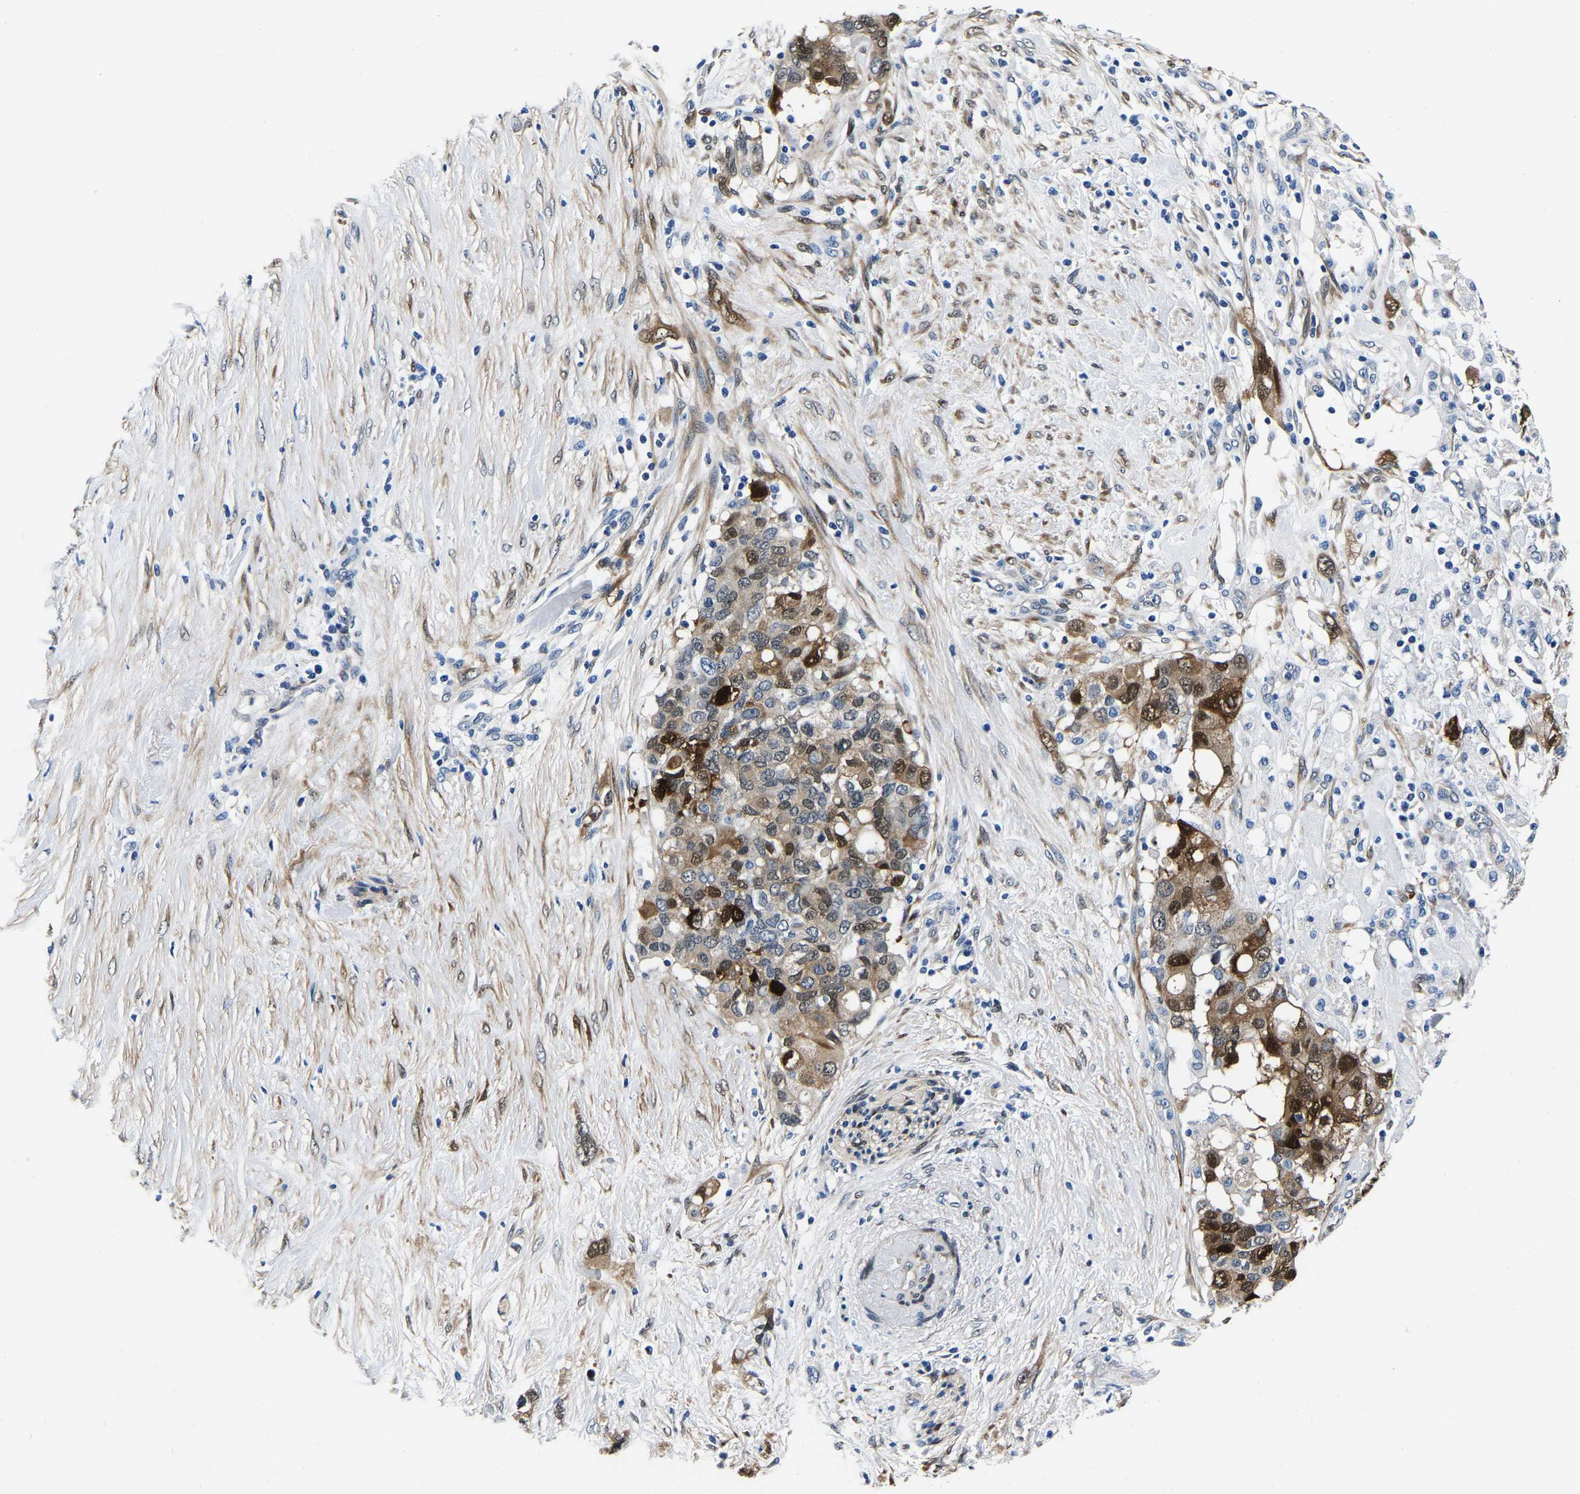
{"staining": {"intensity": "moderate", "quantity": ">75%", "location": "cytoplasmic/membranous,nuclear"}, "tissue": "pancreatic cancer", "cell_type": "Tumor cells", "image_type": "cancer", "snomed": [{"axis": "morphology", "description": "Adenocarcinoma, NOS"}, {"axis": "topography", "description": "Pancreas"}], "caption": "Brown immunohistochemical staining in human pancreatic cancer shows moderate cytoplasmic/membranous and nuclear staining in about >75% of tumor cells.", "gene": "S100A13", "patient": {"sex": "female", "age": 56}}